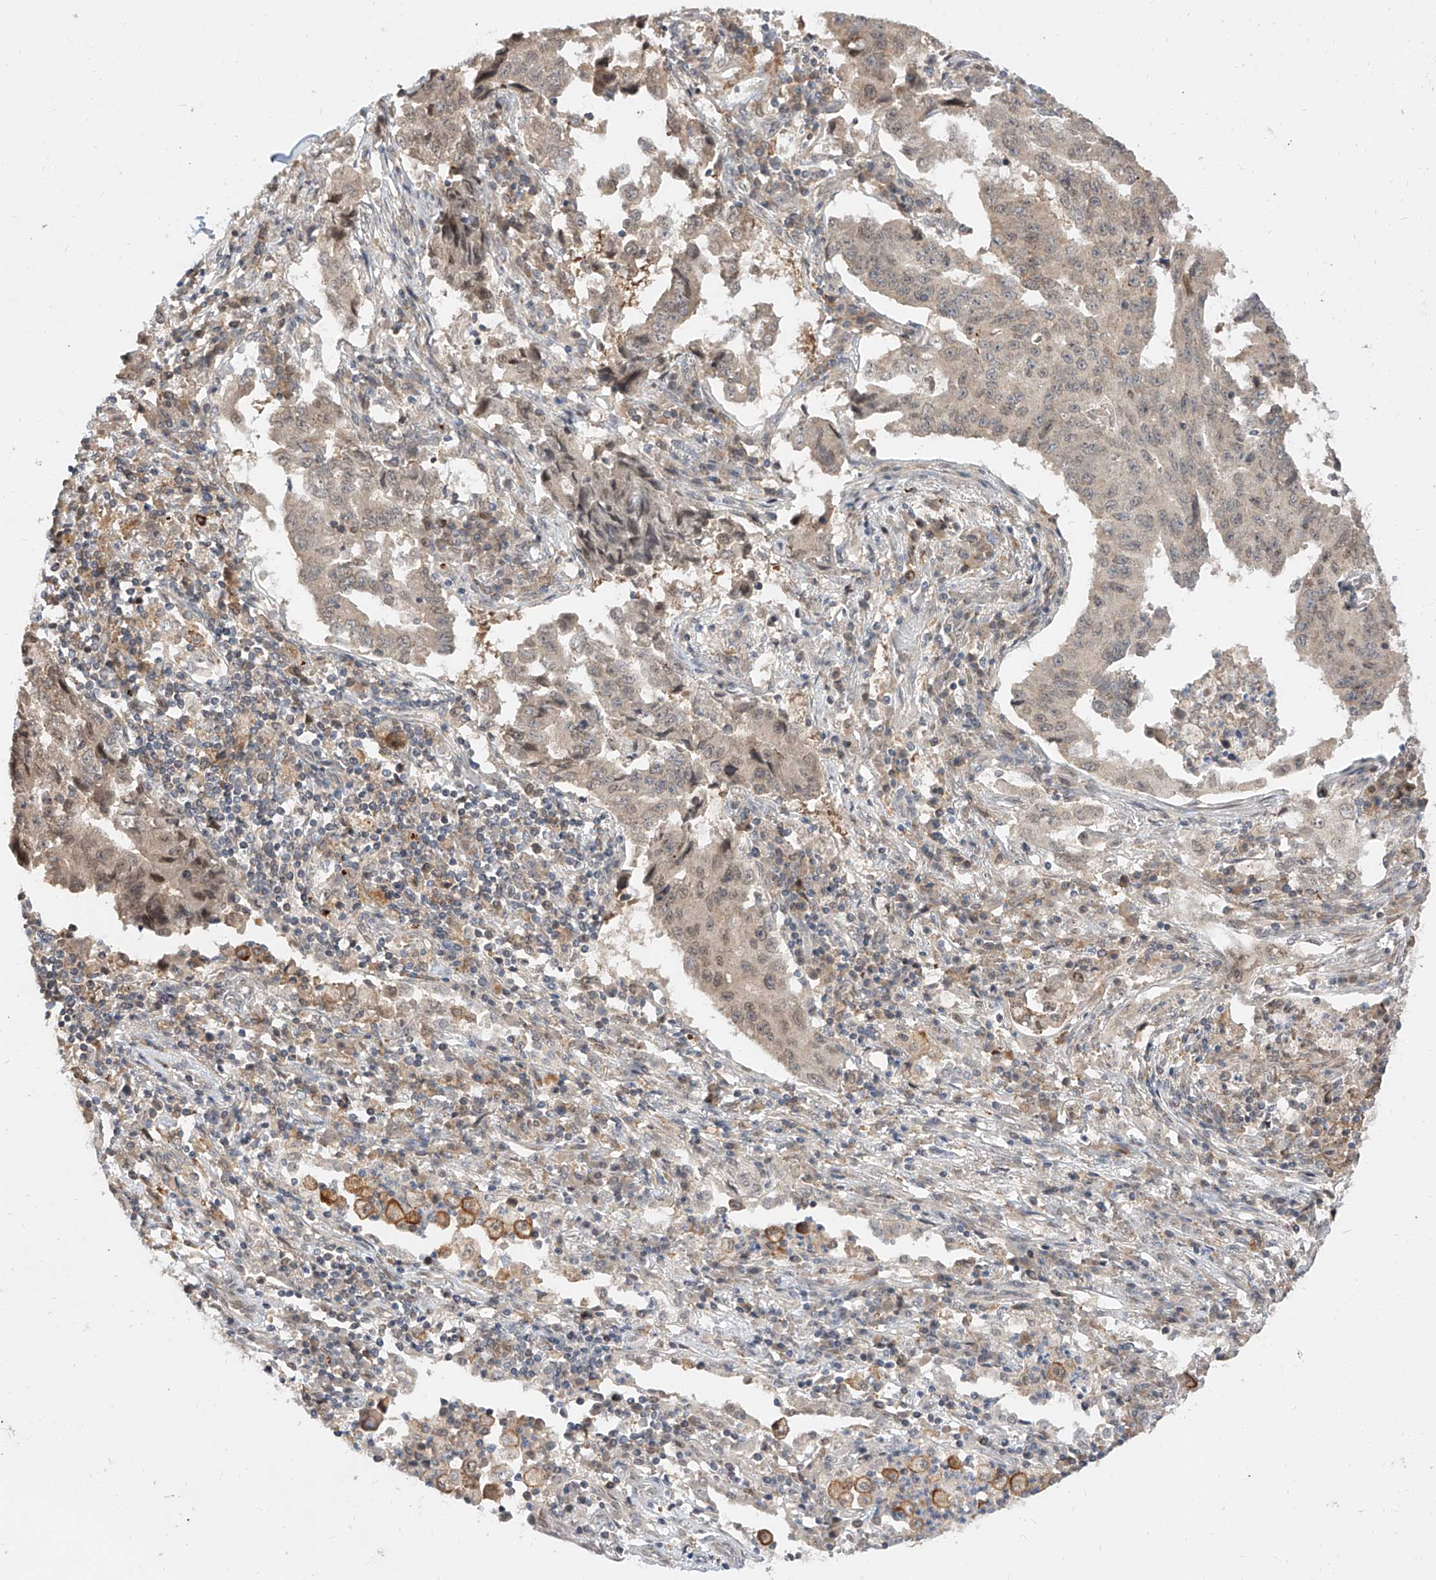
{"staining": {"intensity": "weak", "quantity": "25%-75%", "location": "nuclear"}, "tissue": "lung cancer", "cell_type": "Tumor cells", "image_type": "cancer", "snomed": [{"axis": "morphology", "description": "Adenocarcinoma, NOS"}, {"axis": "topography", "description": "Lung"}], "caption": "A high-resolution micrograph shows IHC staining of lung cancer, which displays weak nuclear positivity in approximately 25%-75% of tumor cells.", "gene": "DIRAS3", "patient": {"sex": "female", "age": 51}}